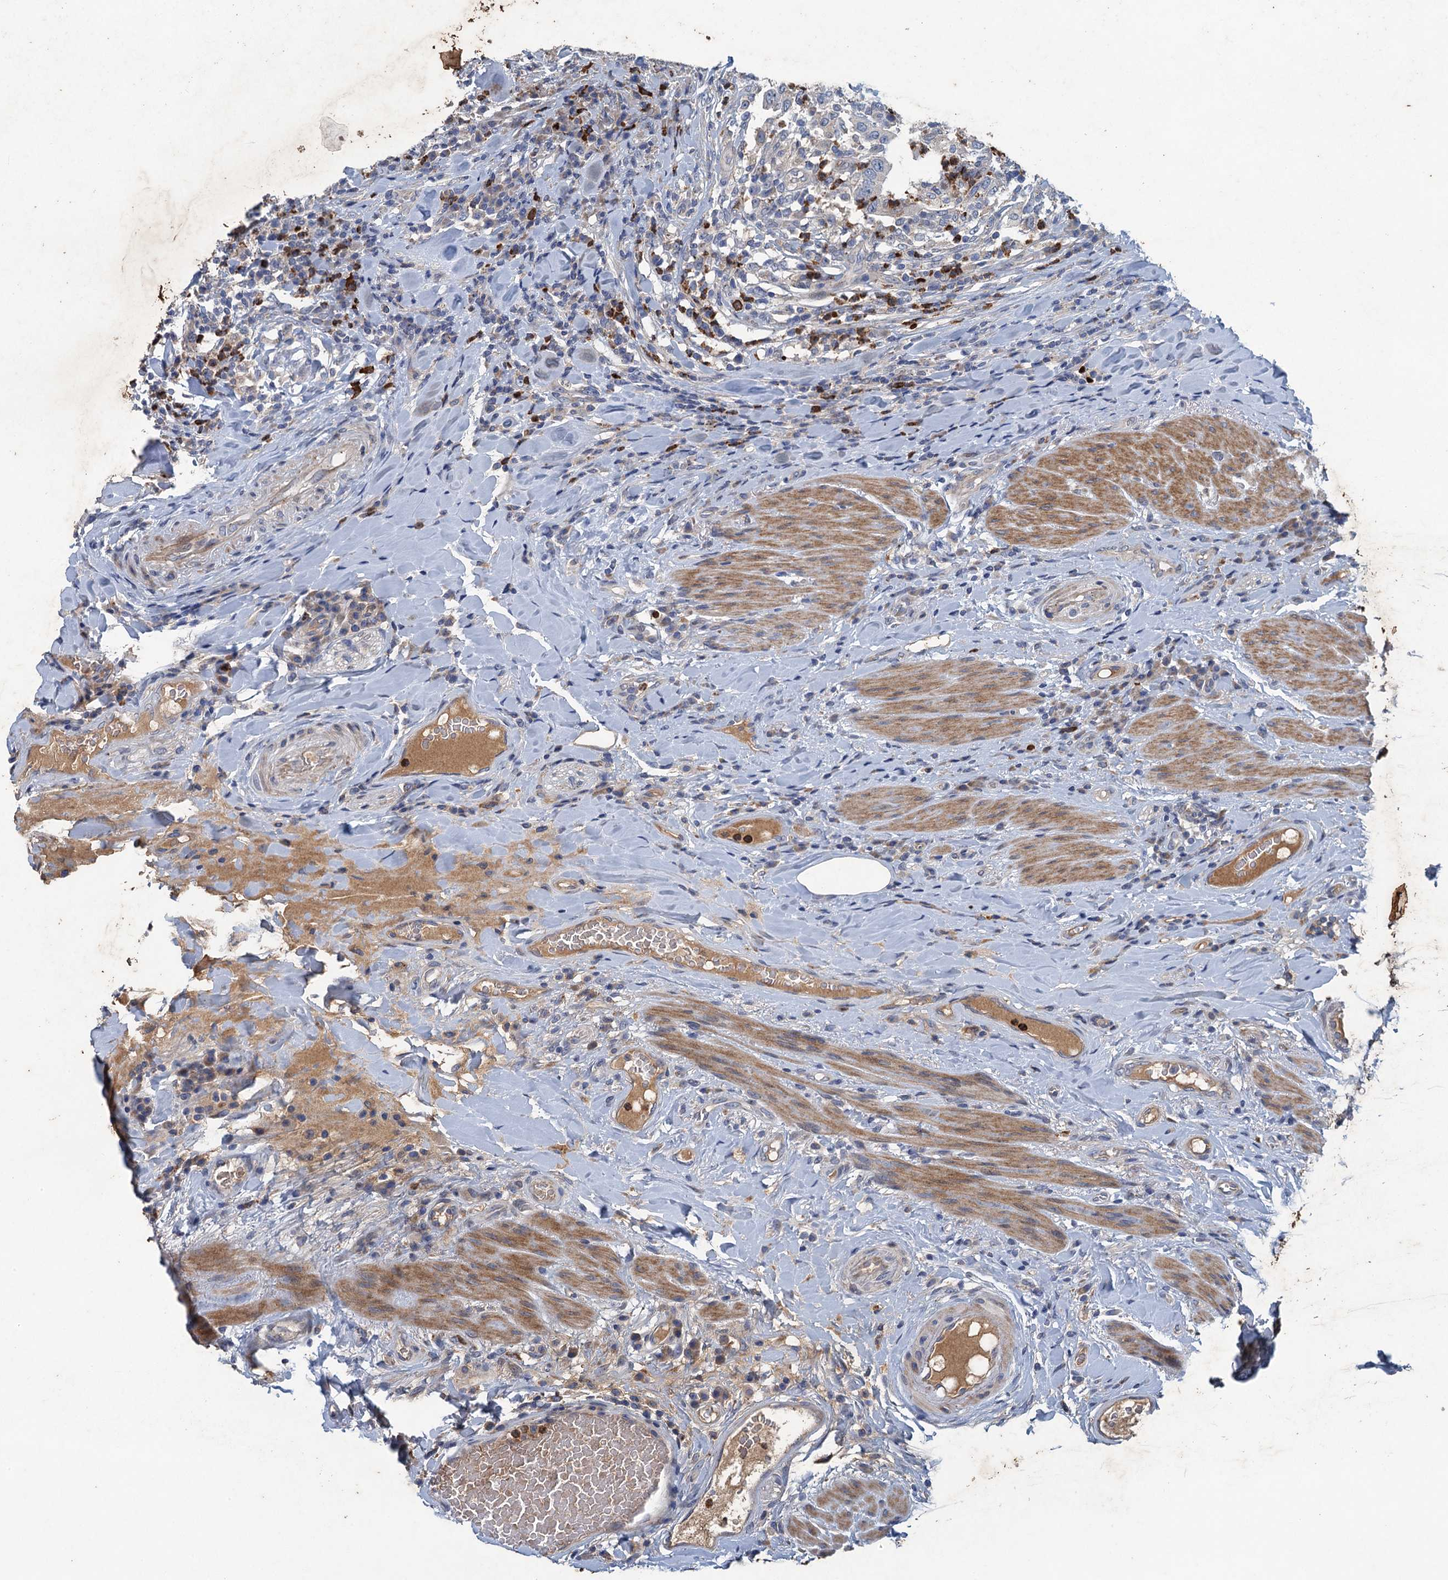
{"staining": {"intensity": "negative", "quantity": "none", "location": "none"}, "tissue": "colorectal cancer", "cell_type": "Tumor cells", "image_type": "cancer", "snomed": [{"axis": "morphology", "description": "Adenocarcinoma, NOS"}, {"axis": "topography", "description": "Colon"}], "caption": "An IHC micrograph of colorectal cancer is shown. There is no staining in tumor cells of colorectal cancer. Brightfield microscopy of immunohistochemistry (IHC) stained with DAB (3,3'-diaminobenzidine) (brown) and hematoxylin (blue), captured at high magnification.", "gene": "TPCN1", "patient": {"sex": "female", "age": 66}}